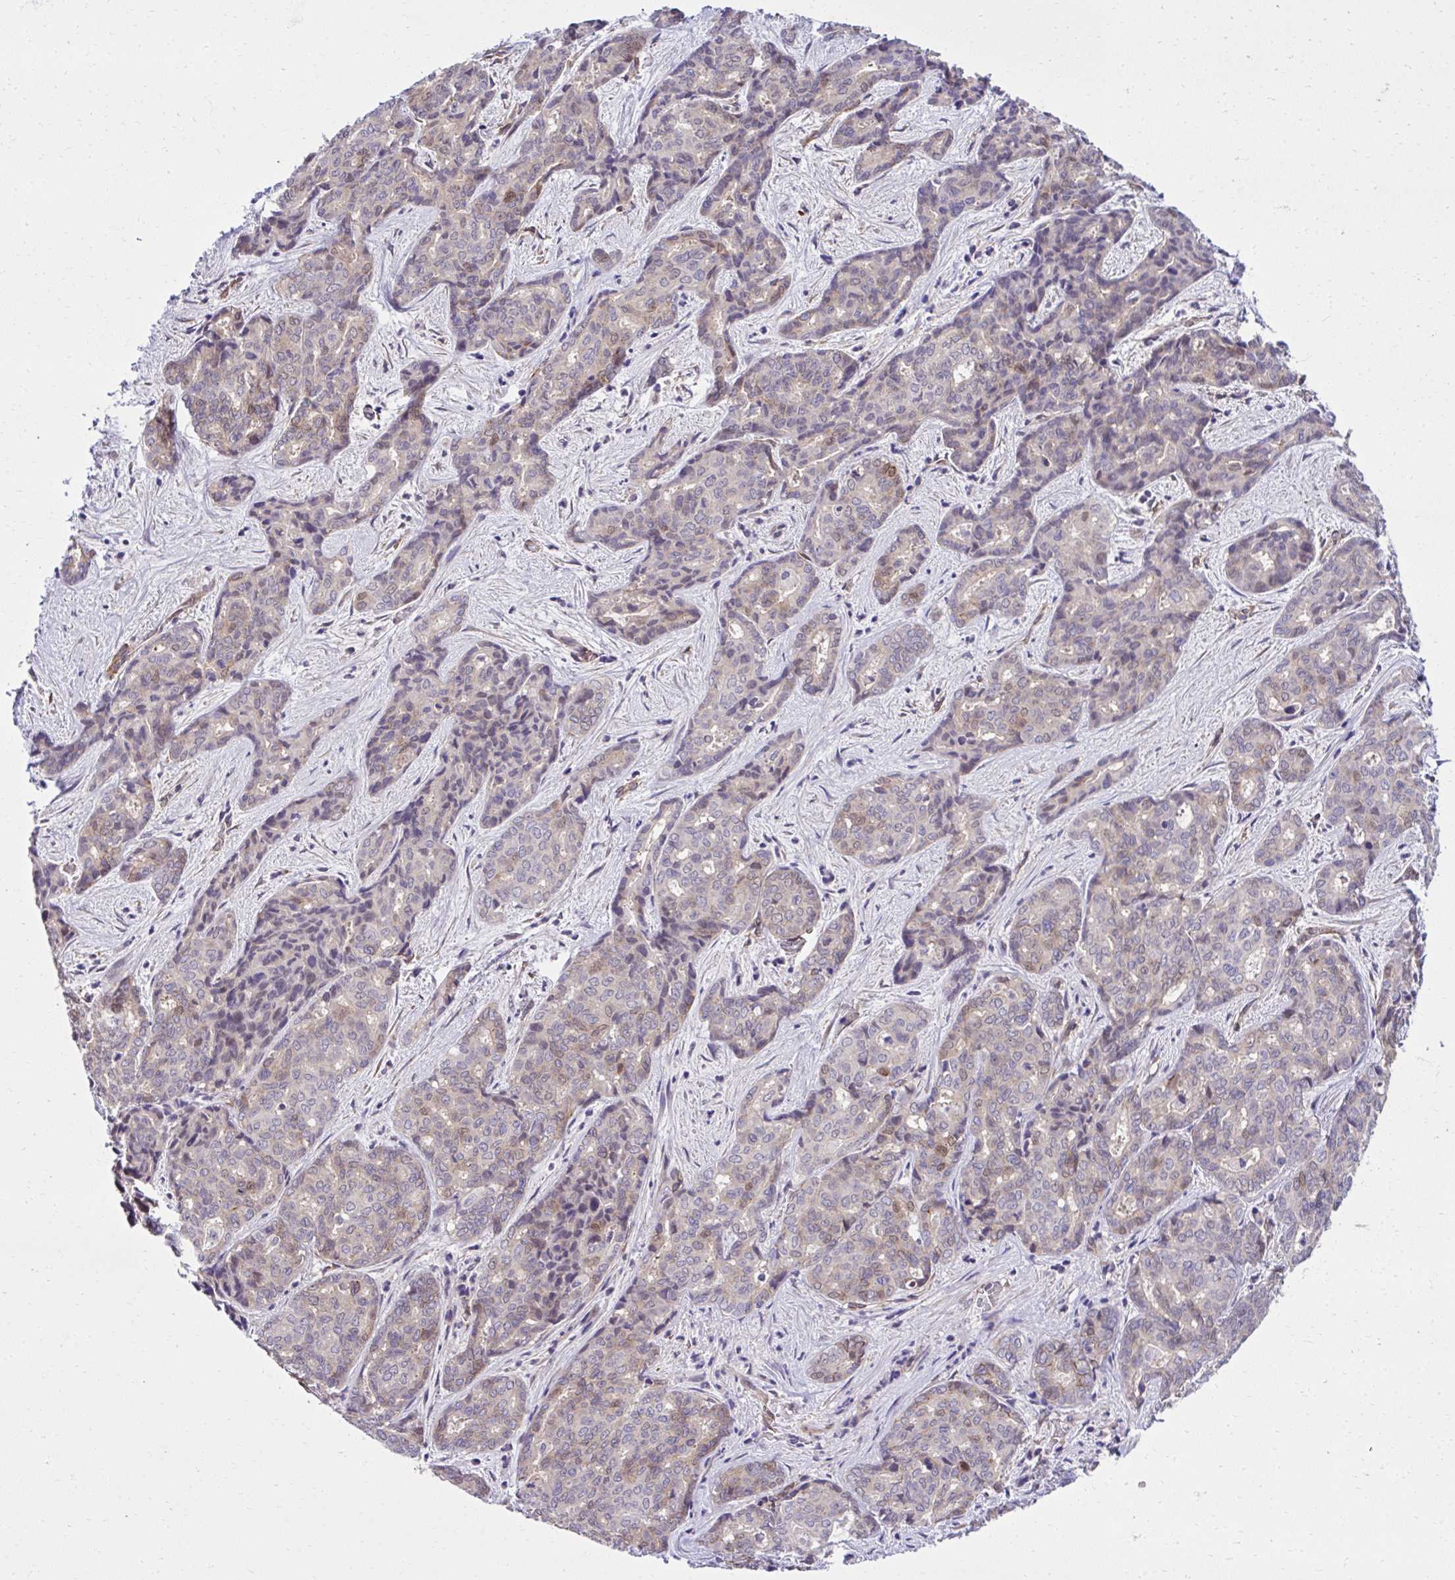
{"staining": {"intensity": "weak", "quantity": "25%-75%", "location": "cytoplasmic/membranous"}, "tissue": "liver cancer", "cell_type": "Tumor cells", "image_type": "cancer", "snomed": [{"axis": "morphology", "description": "Cholangiocarcinoma"}, {"axis": "topography", "description": "Liver"}], "caption": "Protein analysis of liver cancer tissue exhibits weak cytoplasmic/membranous expression in approximately 25%-75% of tumor cells.", "gene": "TRIM52", "patient": {"sex": "female", "age": 64}}